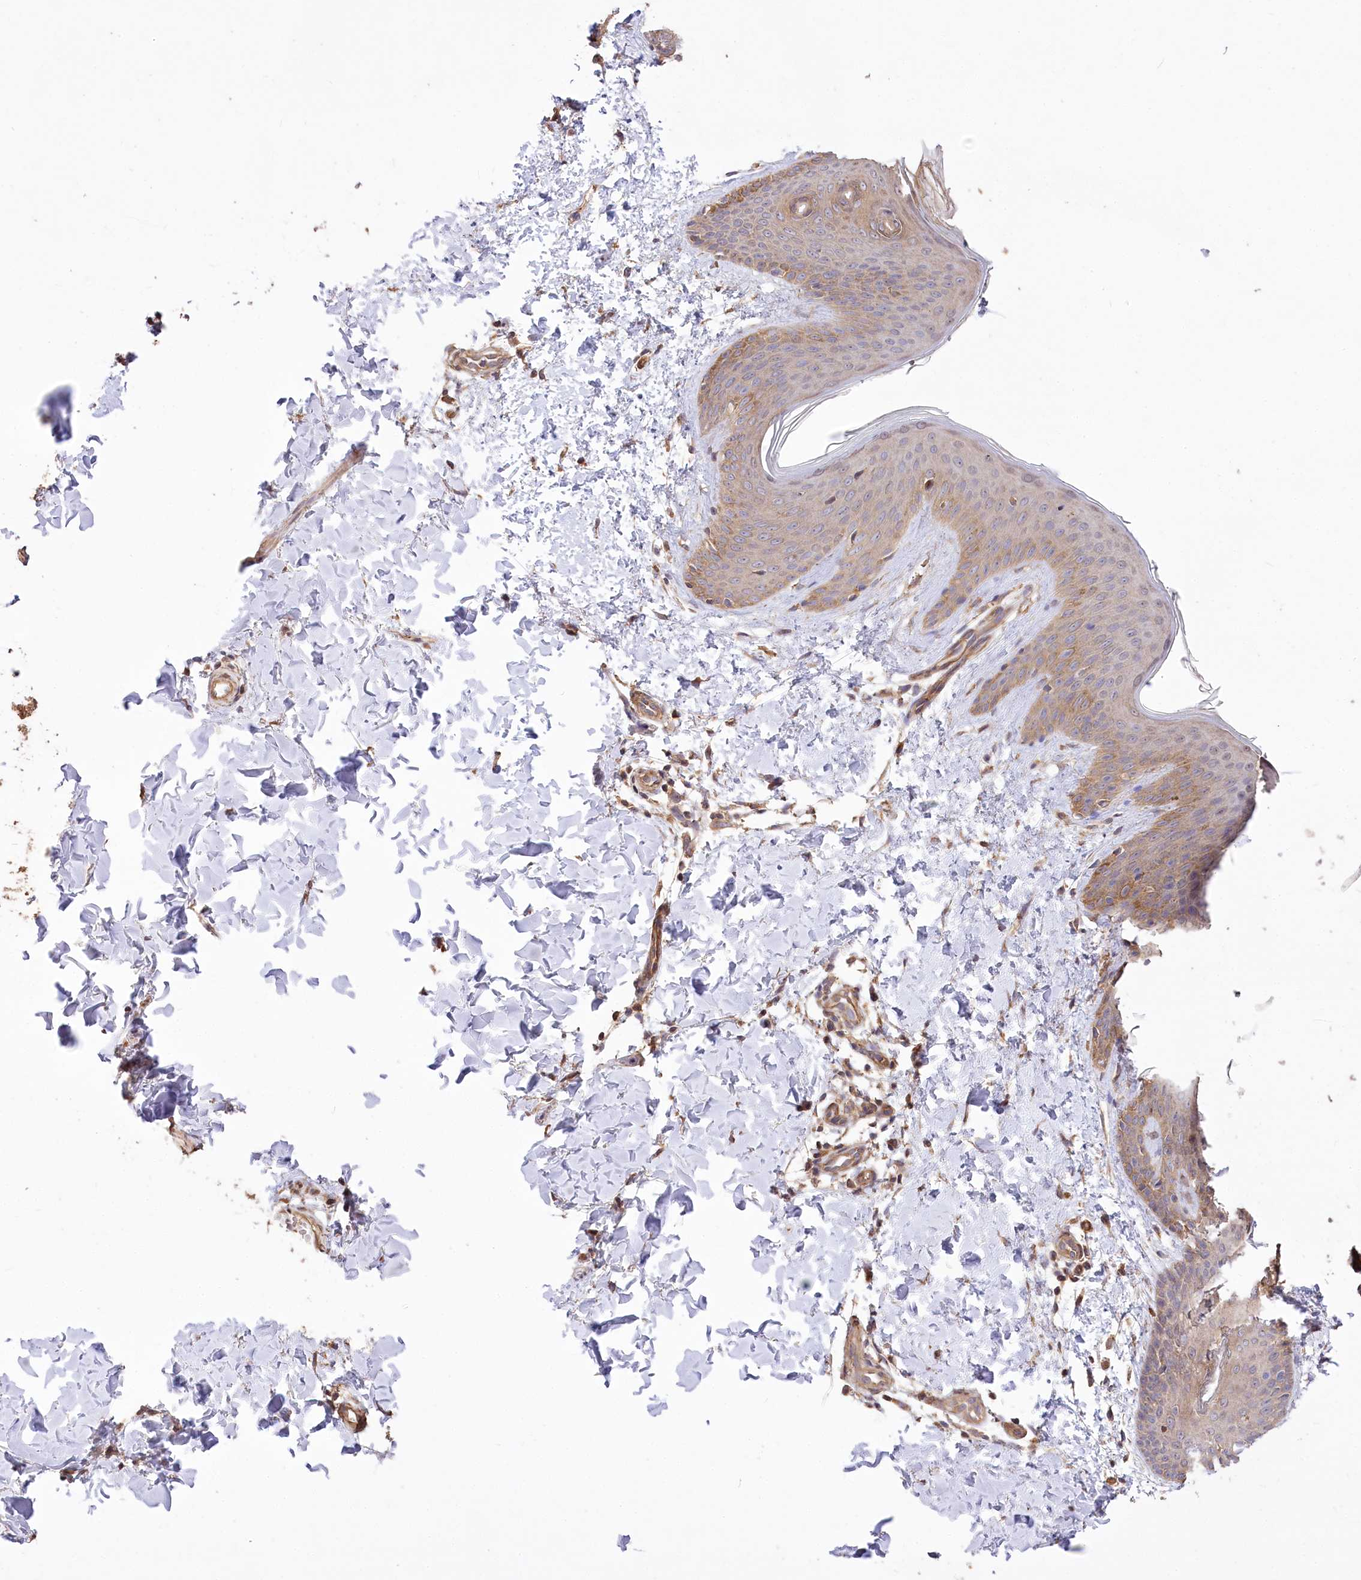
{"staining": {"intensity": "moderate", "quantity": ">75%", "location": "cytoplasmic/membranous"}, "tissue": "skin", "cell_type": "Fibroblasts", "image_type": "normal", "snomed": [{"axis": "morphology", "description": "Normal tissue, NOS"}, {"axis": "topography", "description": "Skin"}], "caption": "Fibroblasts exhibit moderate cytoplasmic/membranous staining in about >75% of cells in benign skin.", "gene": "PRSS53", "patient": {"sex": "male", "age": 36}}